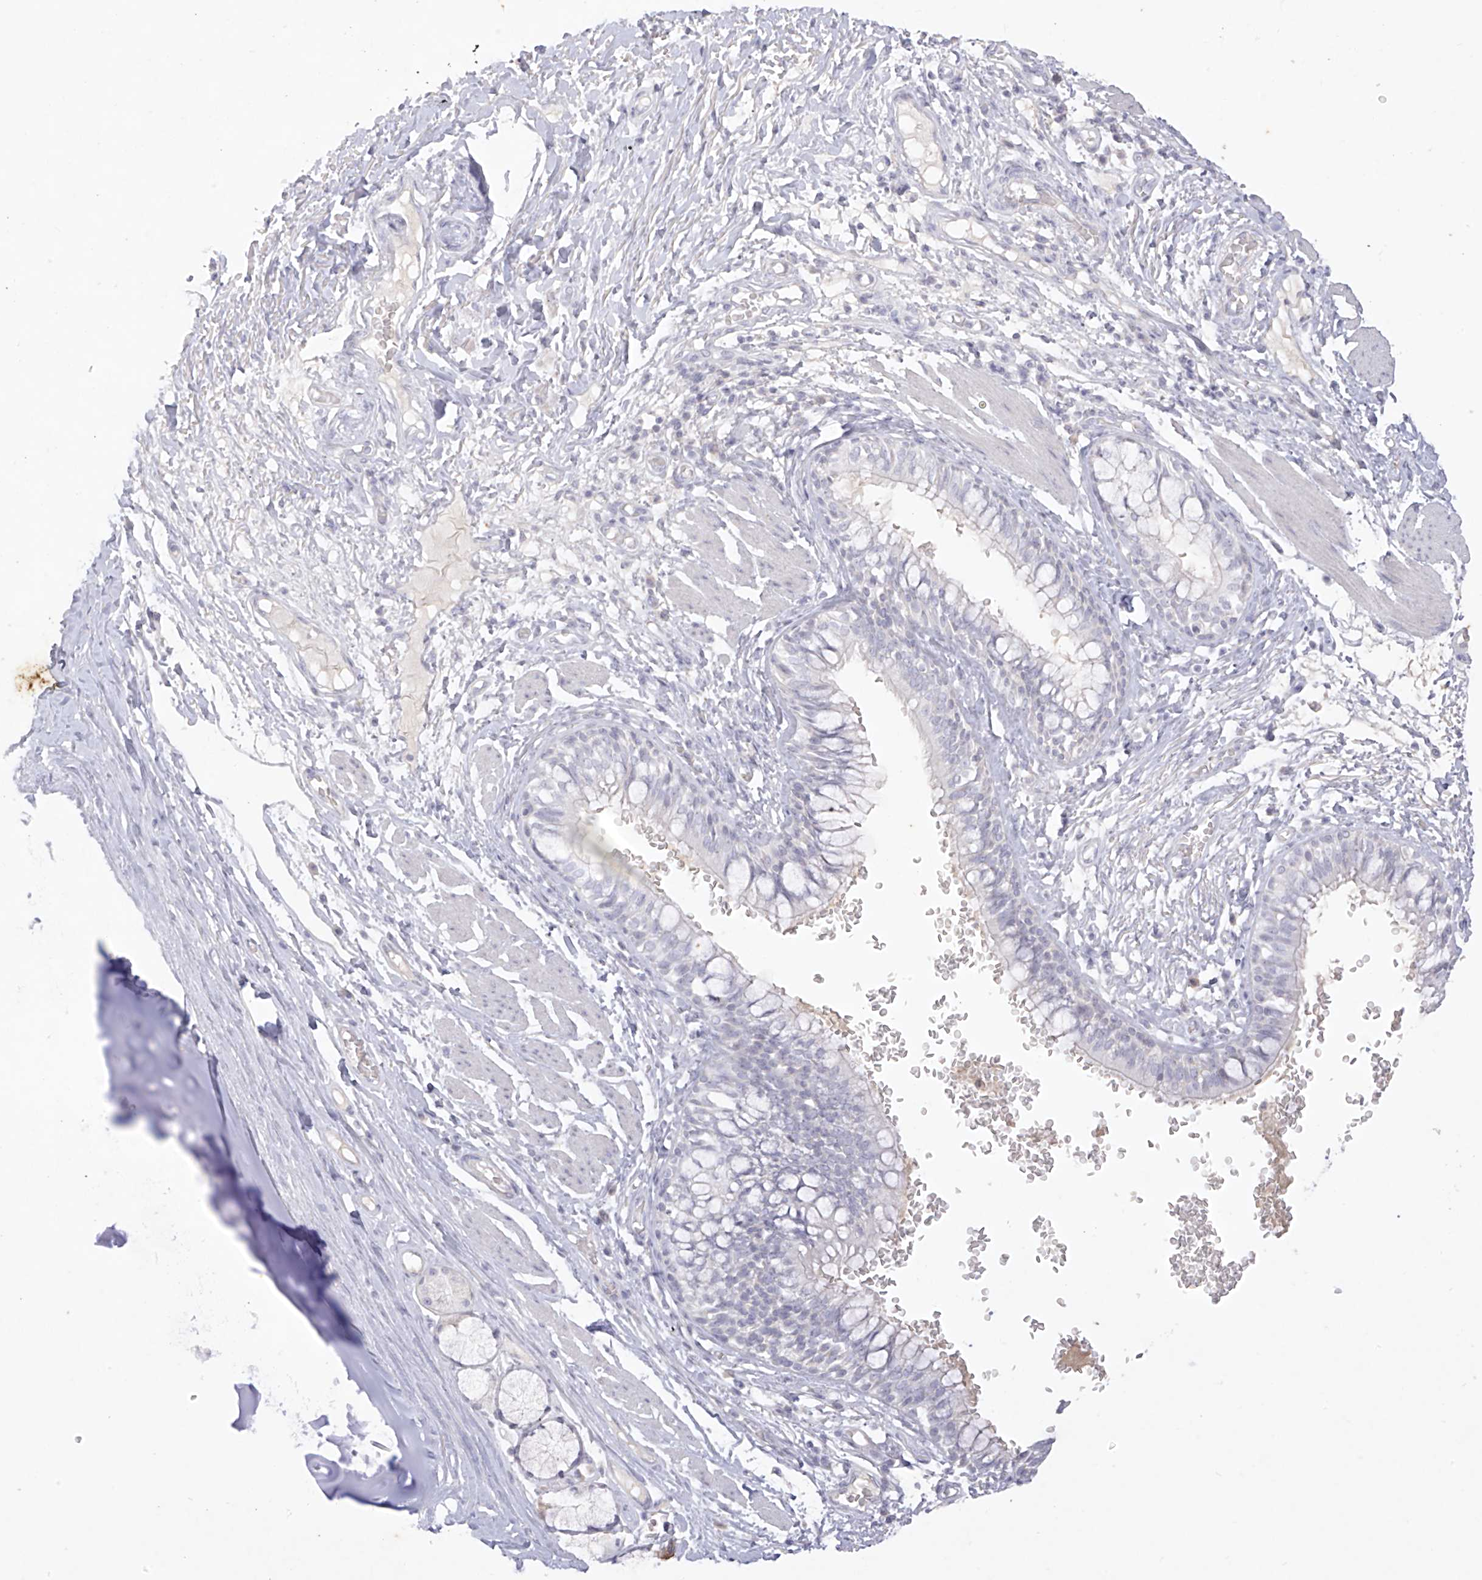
{"staining": {"intensity": "negative", "quantity": "none", "location": "none"}, "tissue": "bronchus", "cell_type": "Respiratory epithelial cells", "image_type": "normal", "snomed": [{"axis": "morphology", "description": "Normal tissue, NOS"}, {"axis": "topography", "description": "Cartilage tissue"}, {"axis": "topography", "description": "Bronchus"}], "caption": "Immunohistochemistry of normal human bronchus exhibits no staining in respiratory epithelial cells. The staining is performed using DAB brown chromogen with nuclei counter-stained in using hematoxylin.", "gene": "TGM4", "patient": {"sex": "female", "age": 36}}